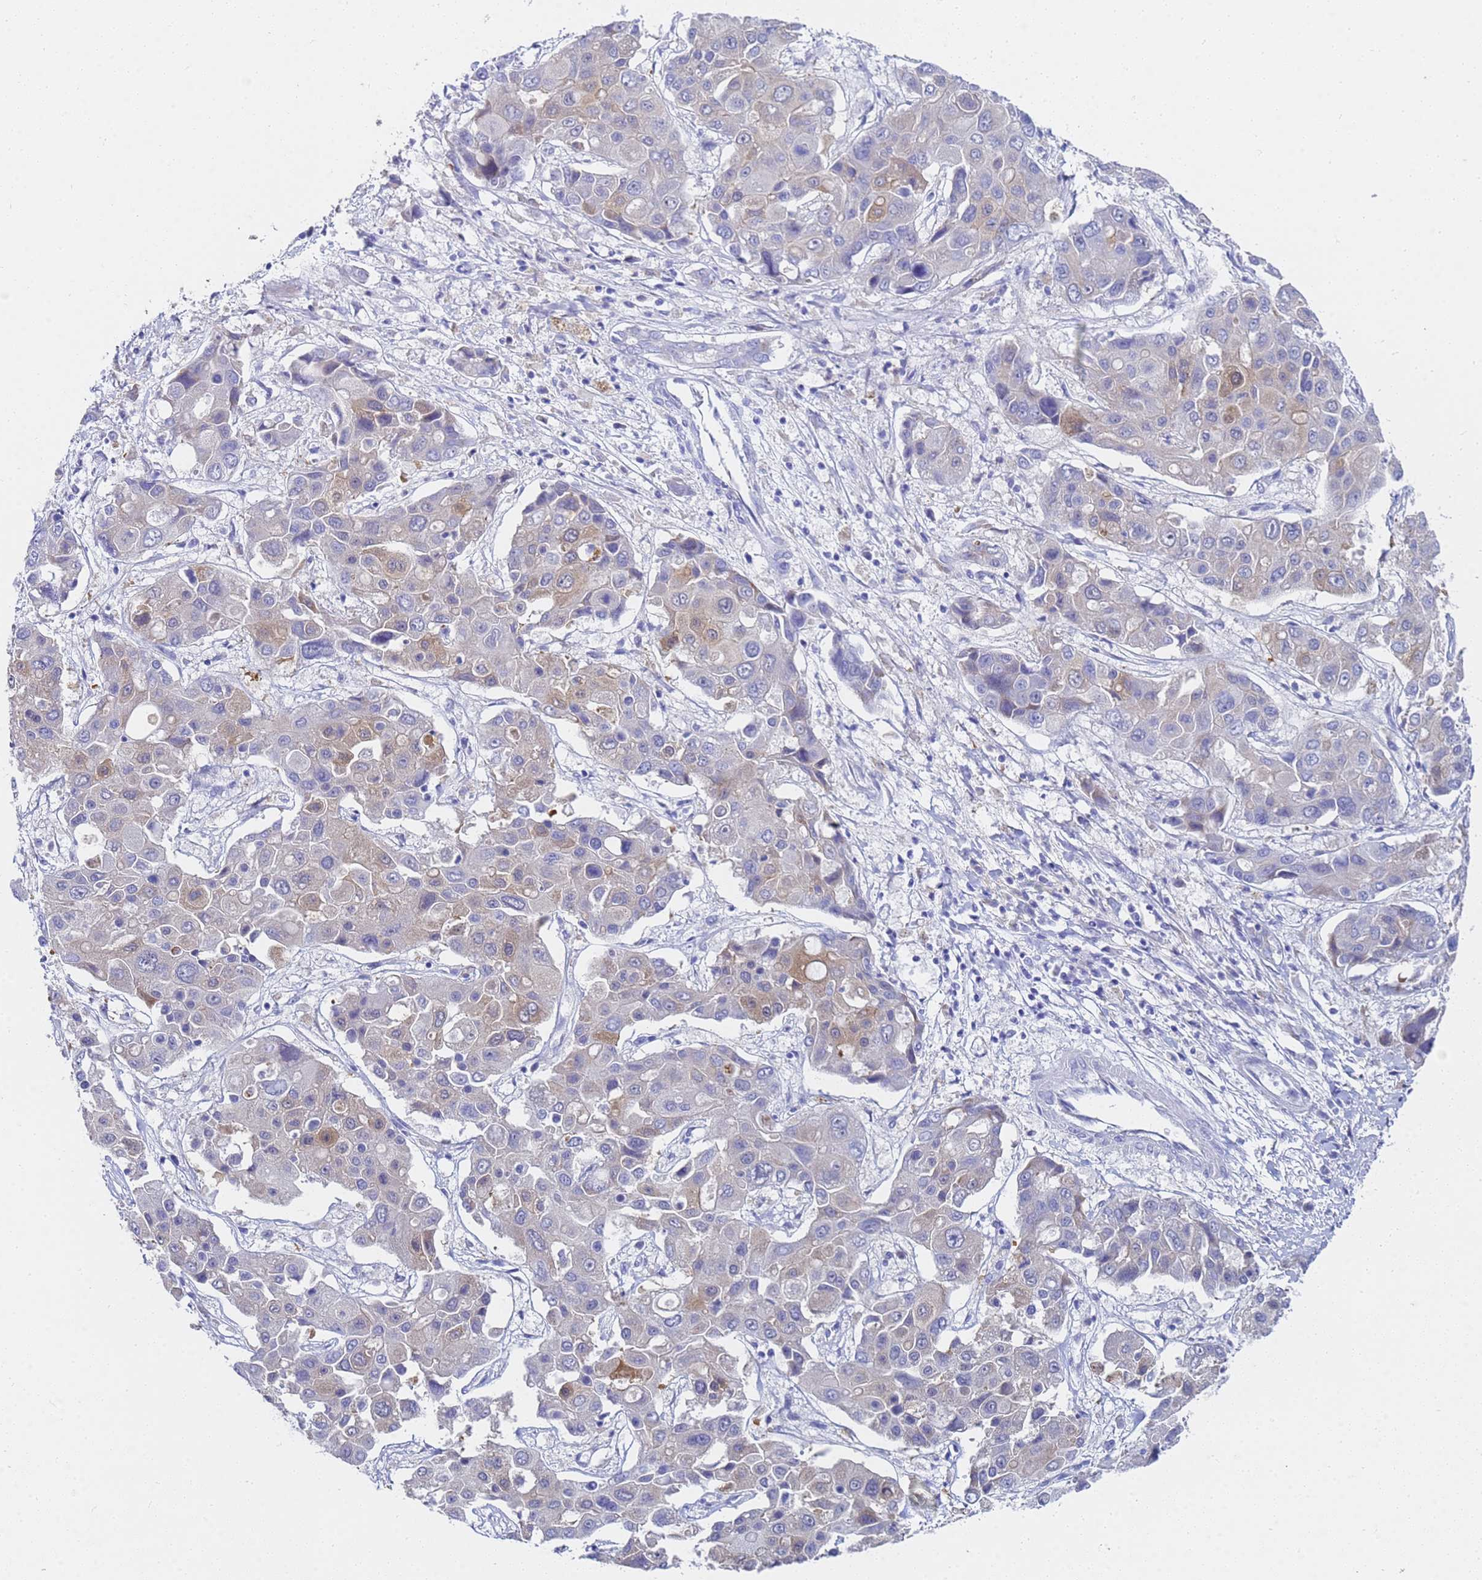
{"staining": {"intensity": "weak", "quantity": "<25%", "location": "cytoplasmic/membranous"}, "tissue": "liver cancer", "cell_type": "Tumor cells", "image_type": "cancer", "snomed": [{"axis": "morphology", "description": "Cholangiocarcinoma"}, {"axis": "topography", "description": "Liver"}], "caption": "High magnification brightfield microscopy of cholangiocarcinoma (liver) stained with DAB (brown) and counterstained with hematoxylin (blue): tumor cells show no significant positivity. (Stains: DAB (3,3'-diaminobenzidine) immunohistochemistry with hematoxylin counter stain, Microscopy: brightfield microscopy at high magnification).", "gene": "C2orf72", "patient": {"sex": "male", "age": 67}}